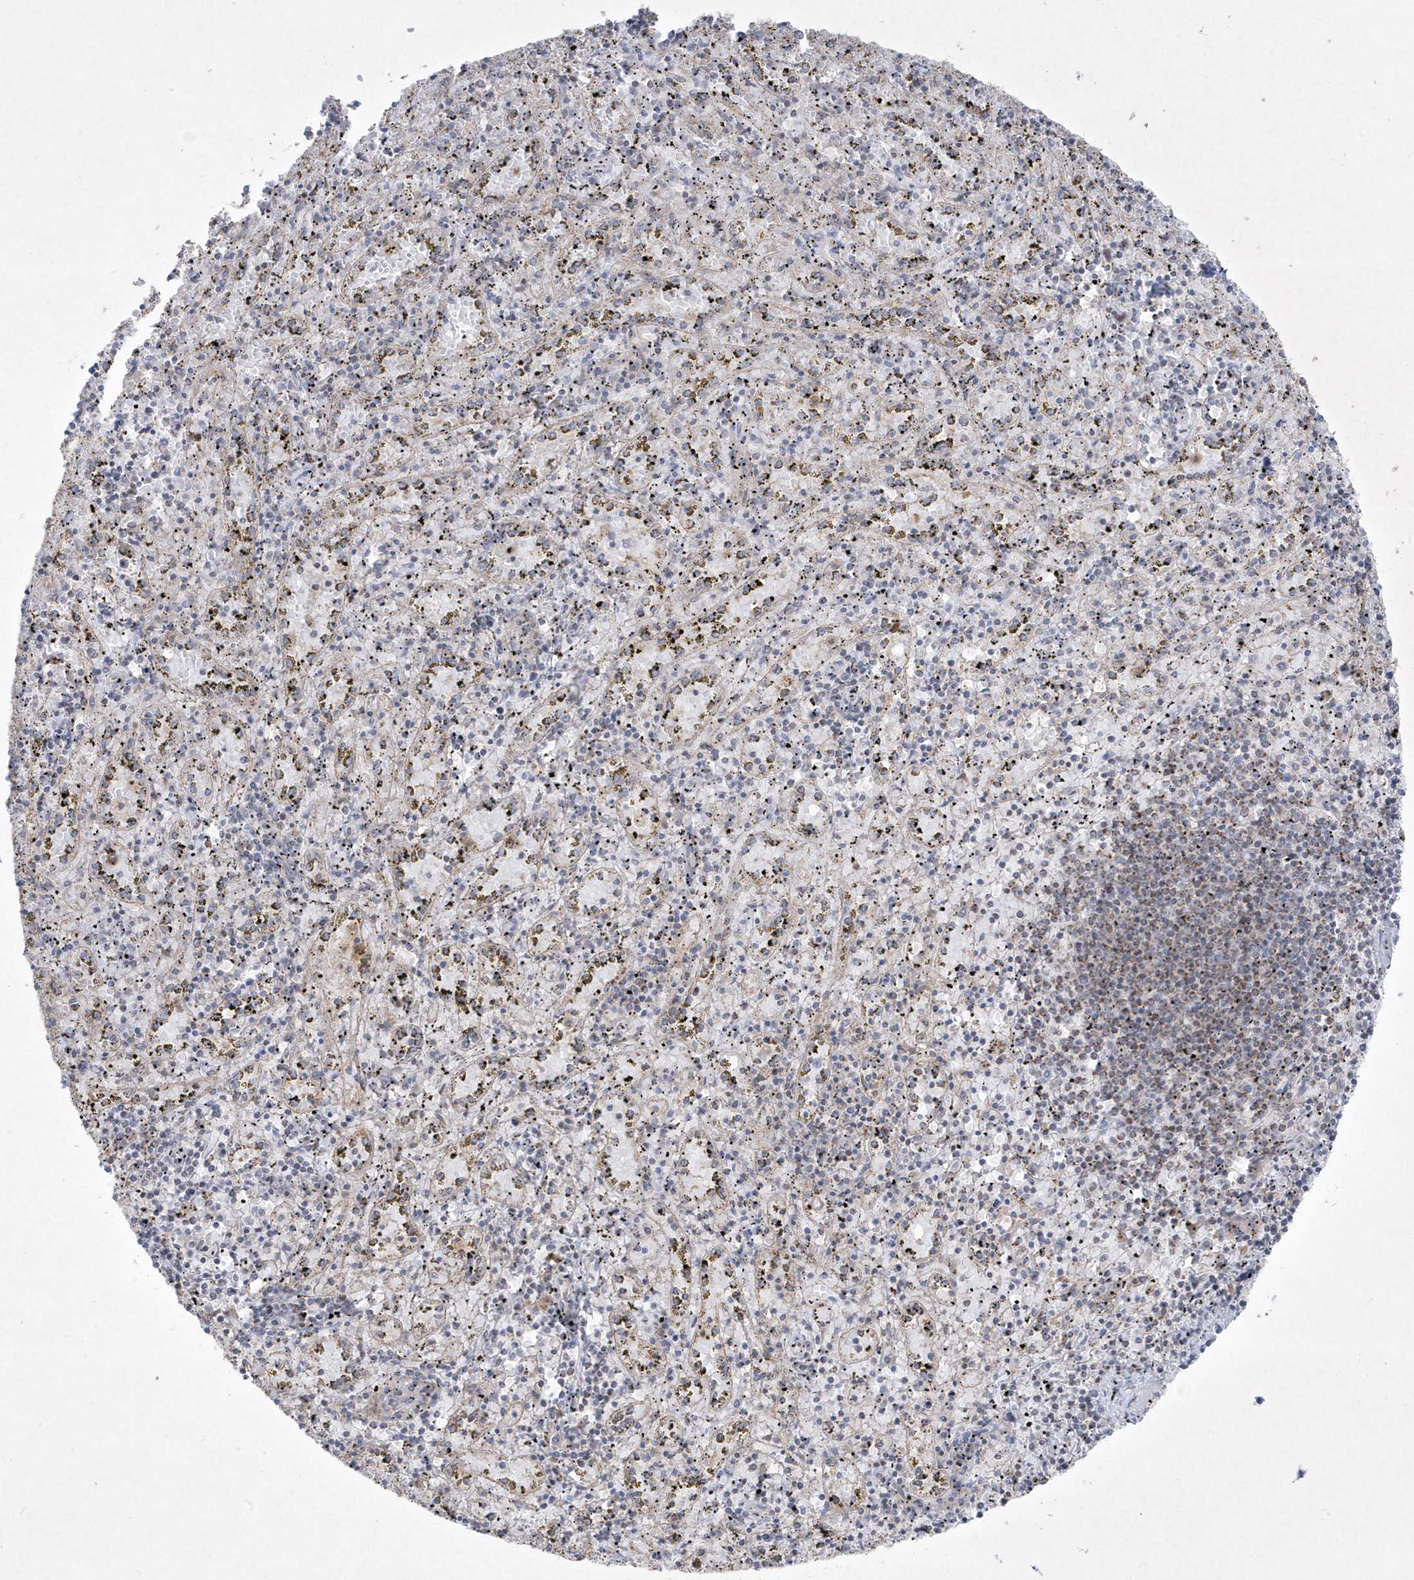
{"staining": {"intensity": "weak", "quantity": "<25%", "location": "cytoplasmic/membranous"}, "tissue": "spleen", "cell_type": "Cells in red pulp", "image_type": "normal", "snomed": [{"axis": "morphology", "description": "Normal tissue, NOS"}, {"axis": "topography", "description": "Spleen"}], "caption": "IHC photomicrograph of benign human spleen stained for a protein (brown), which exhibits no staining in cells in red pulp.", "gene": "ADAMTSL3", "patient": {"sex": "male", "age": 11}}